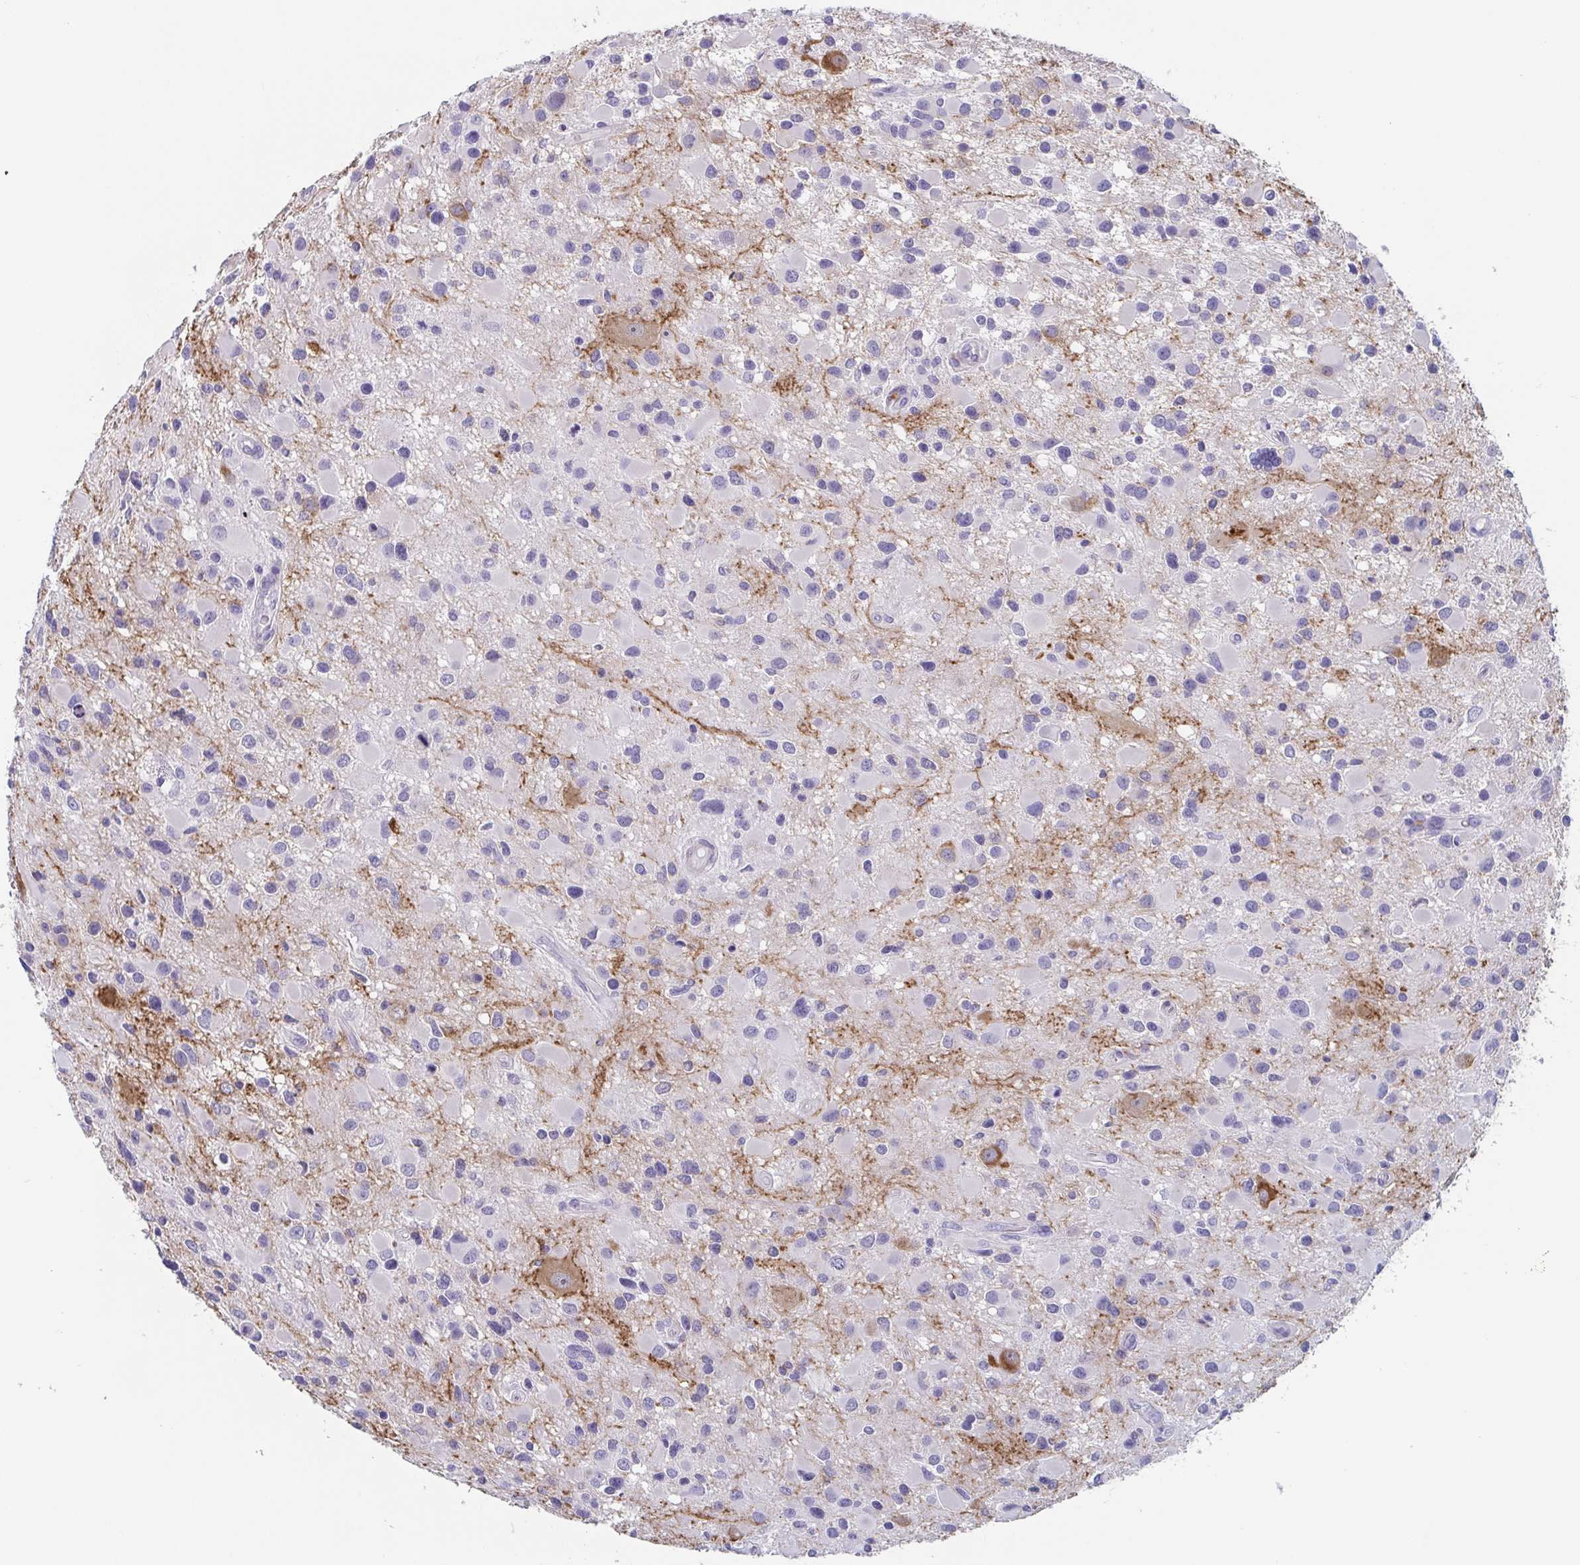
{"staining": {"intensity": "negative", "quantity": "none", "location": "none"}, "tissue": "glioma", "cell_type": "Tumor cells", "image_type": "cancer", "snomed": [{"axis": "morphology", "description": "Glioma, malignant, Low grade"}, {"axis": "topography", "description": "Brain"}], "caption": "High magnification brightfield microscopy of malignant glioma (low-grade) stained with DAB (brown) and counterstained with hematoxylin (blue): tumor cells show no significant expression.", "gene": "TAGLN3", "patient": {"sex": "female", "age": 32}}